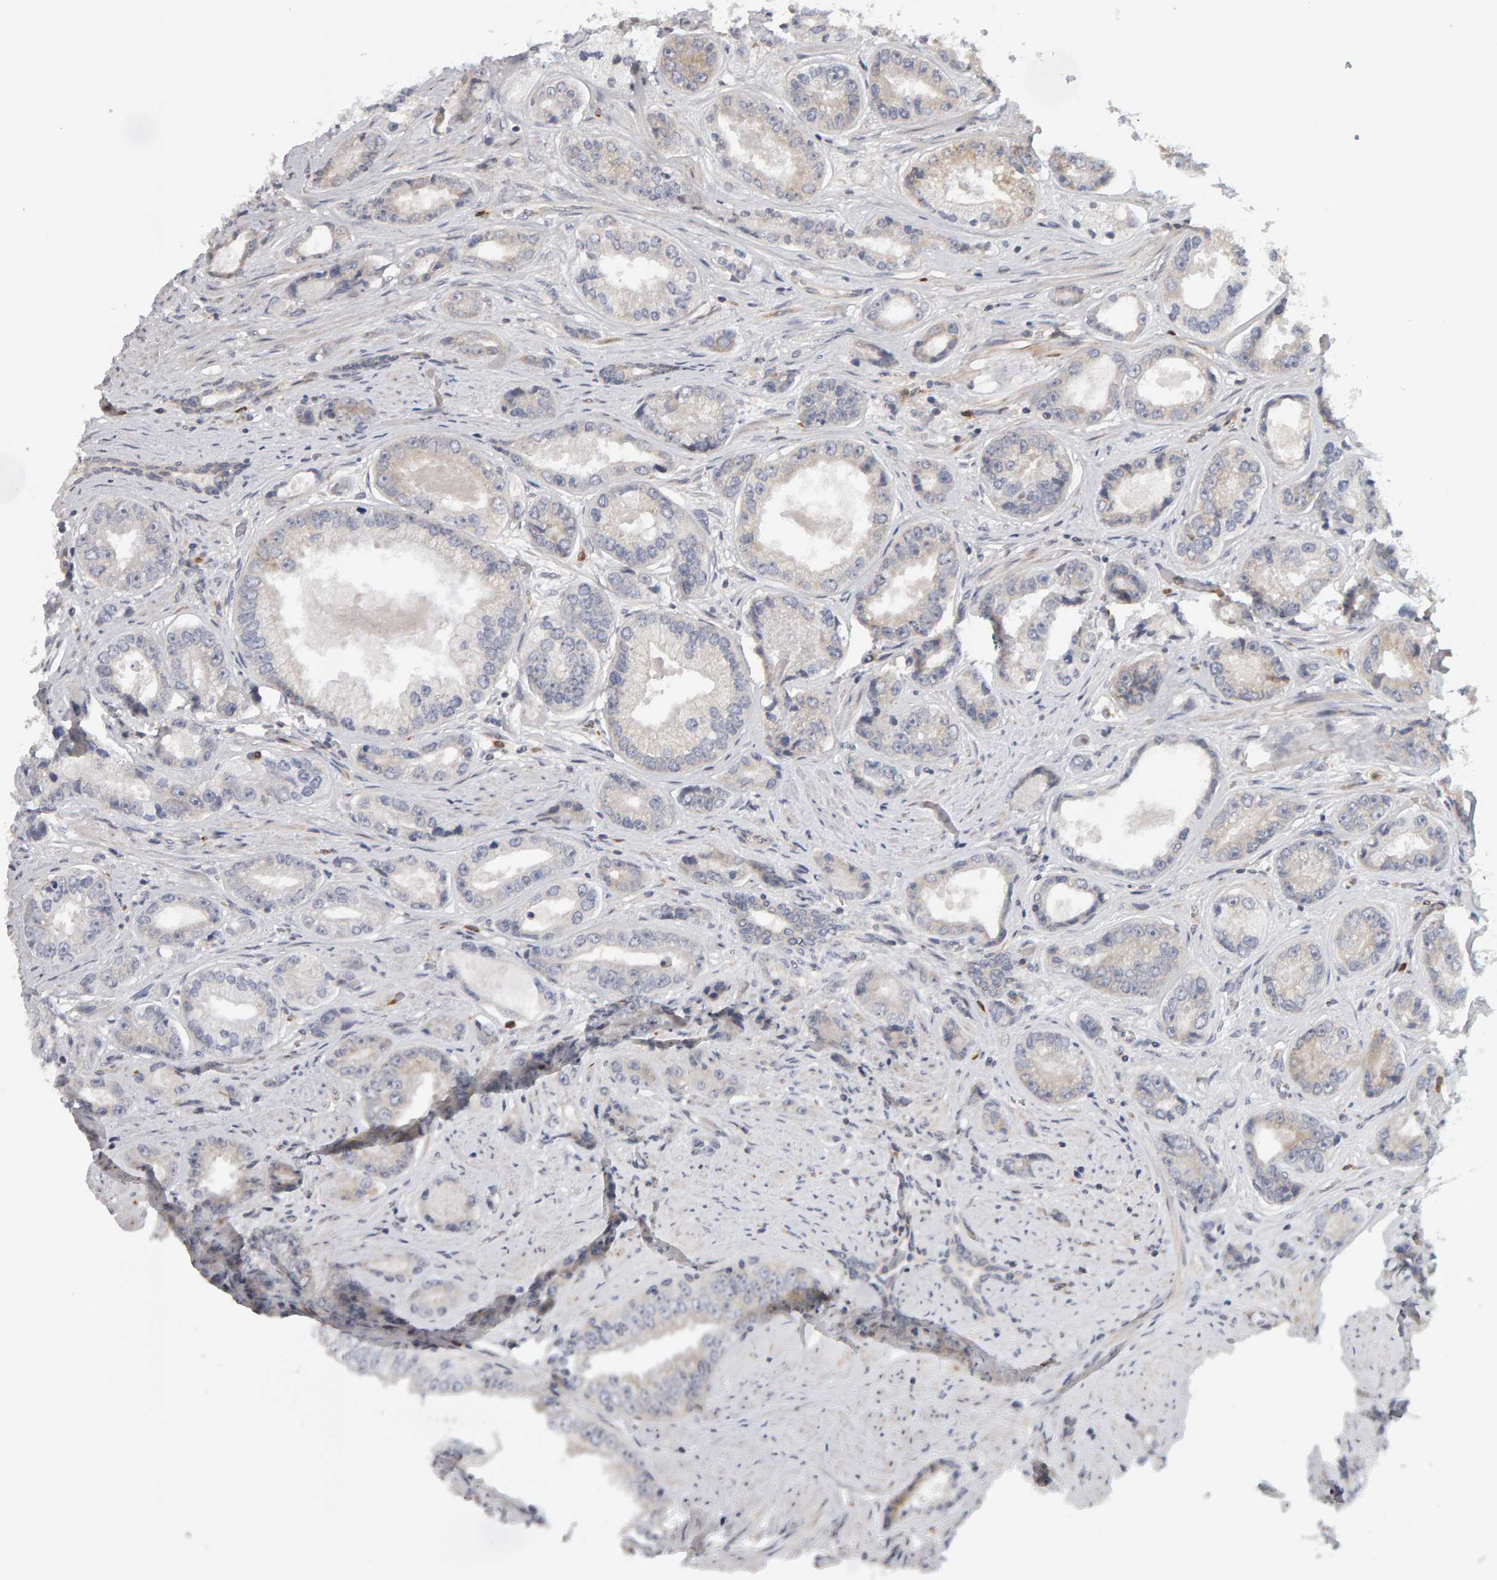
{"staining": {"intensity": "weak", "quantity": "25%-75%", "location": "cytoplasmic/membranous"}, "tissue": "prostate cancer", "cell_type": "Tumor cells", "image_type": "cancer", "snomed": [{"axis": "morphology", "description": "Adenocarcinoma, High grade"}, {"axis": "topography", "description": "Prostate"}], "caption": "Immunohistochemistry photomicrograph of human prostate cancer stained for a protein (brown), which shows low levels of weak cytoplasmic/membranous positivity in approximately 25%-75% of tumor cells.", "gene": "MSRA", "patient": {"sex": "male", "age": 61}}